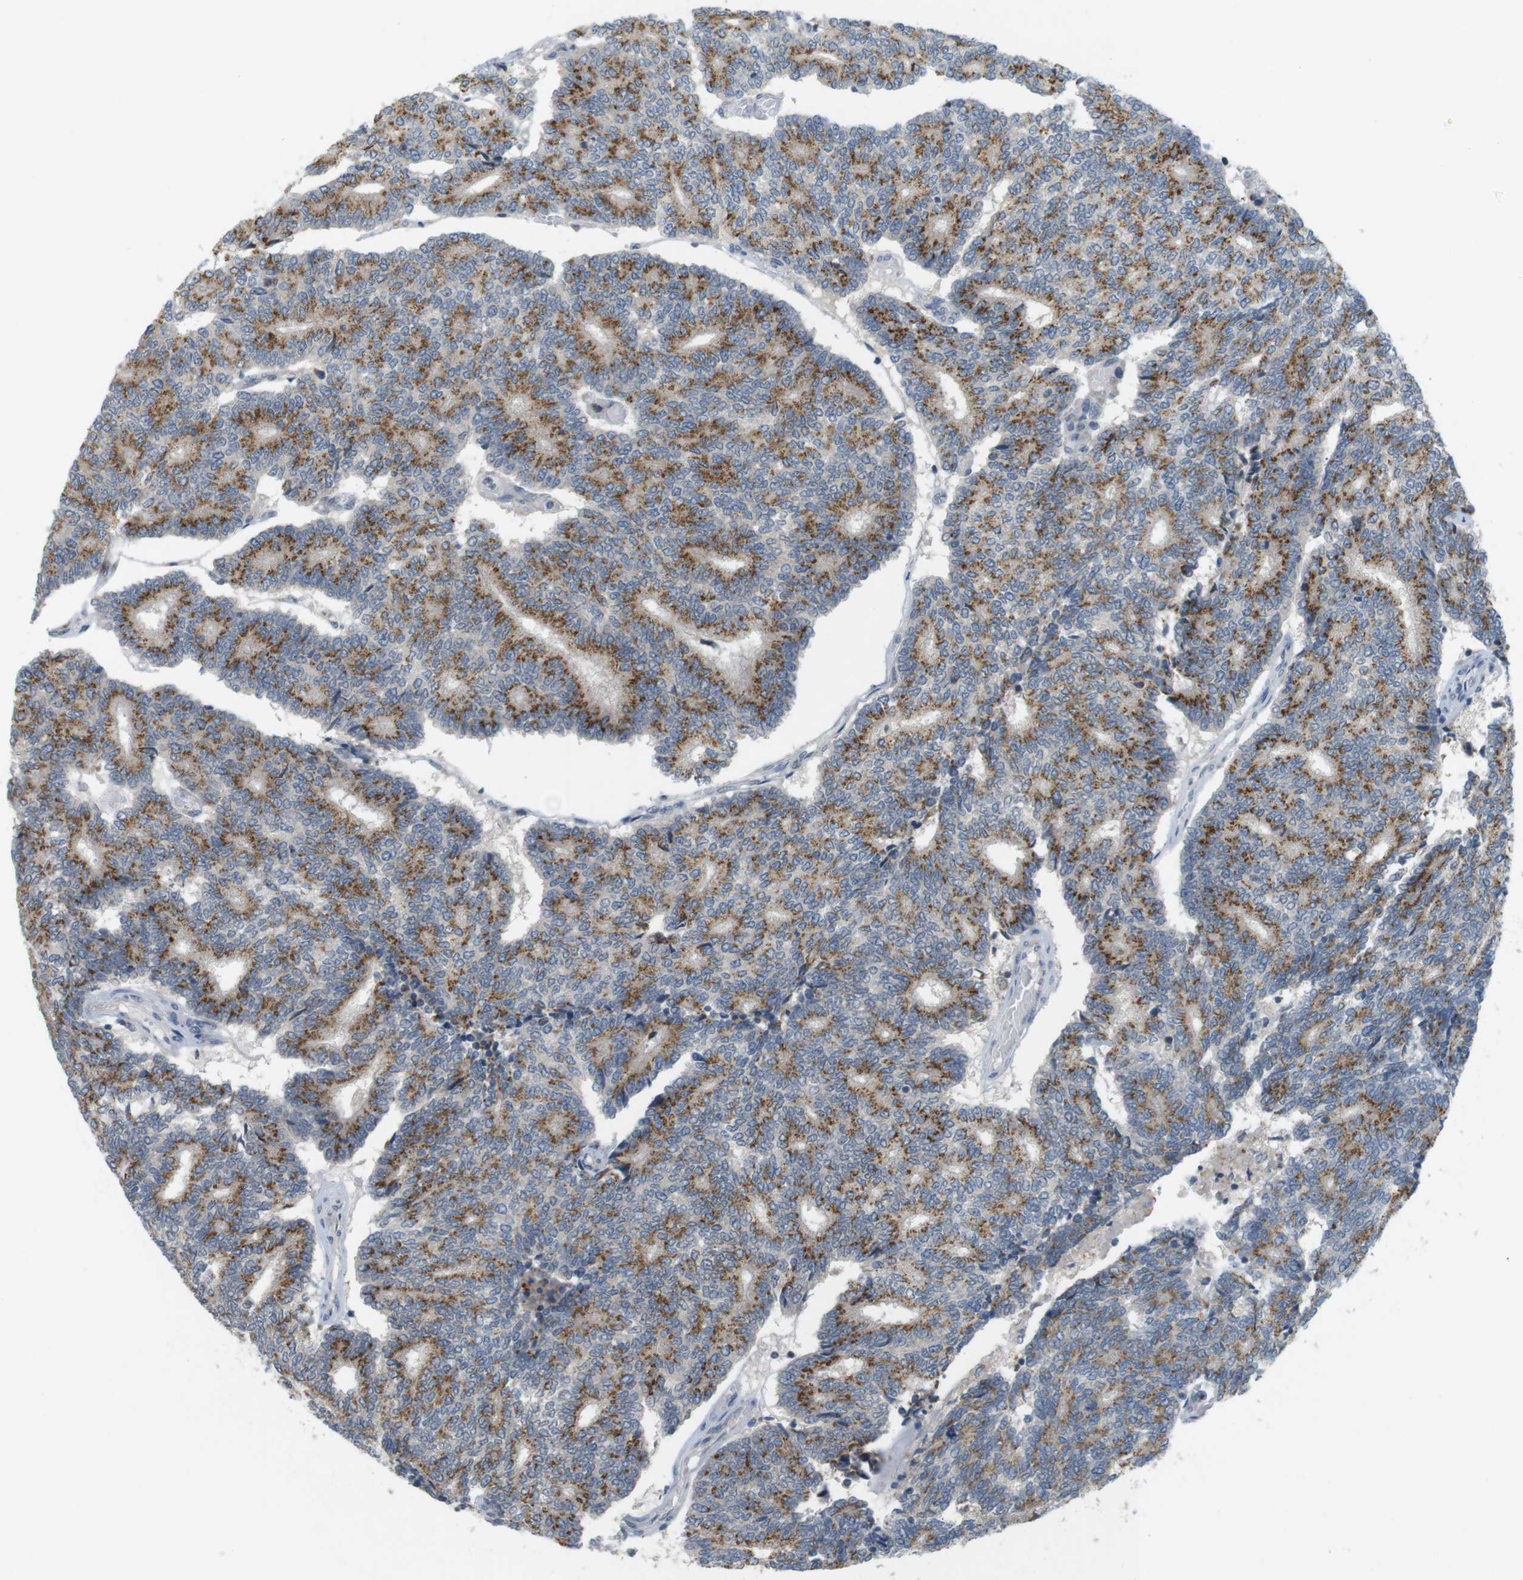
{"staining": {"intensity": "moderate", "quantity": ">75%", "location": "cytoplasmic/membranous"}, "tissue": "prostate cancer", "cell_type": "Tumor cells", "image_type": "cancer", "snomed": [{"axis": "morphology", "description": "Normal tissue, NOS"}, {"axis": "morphology", "description": "Adenocarcinoma, High grade"}, {"axis": "topography", "description": "Prostate"}, {"axis": "topography", "description": "Seminal veicle"}], "caption": "The photomicrograph reveals staining of prostate cancer, revealing moderate cytoplasmic/membranous protein positivity (brown color) within tumor cells.", "gene": "YIPF3", "patient": {"sex": "male", "age": 55}}